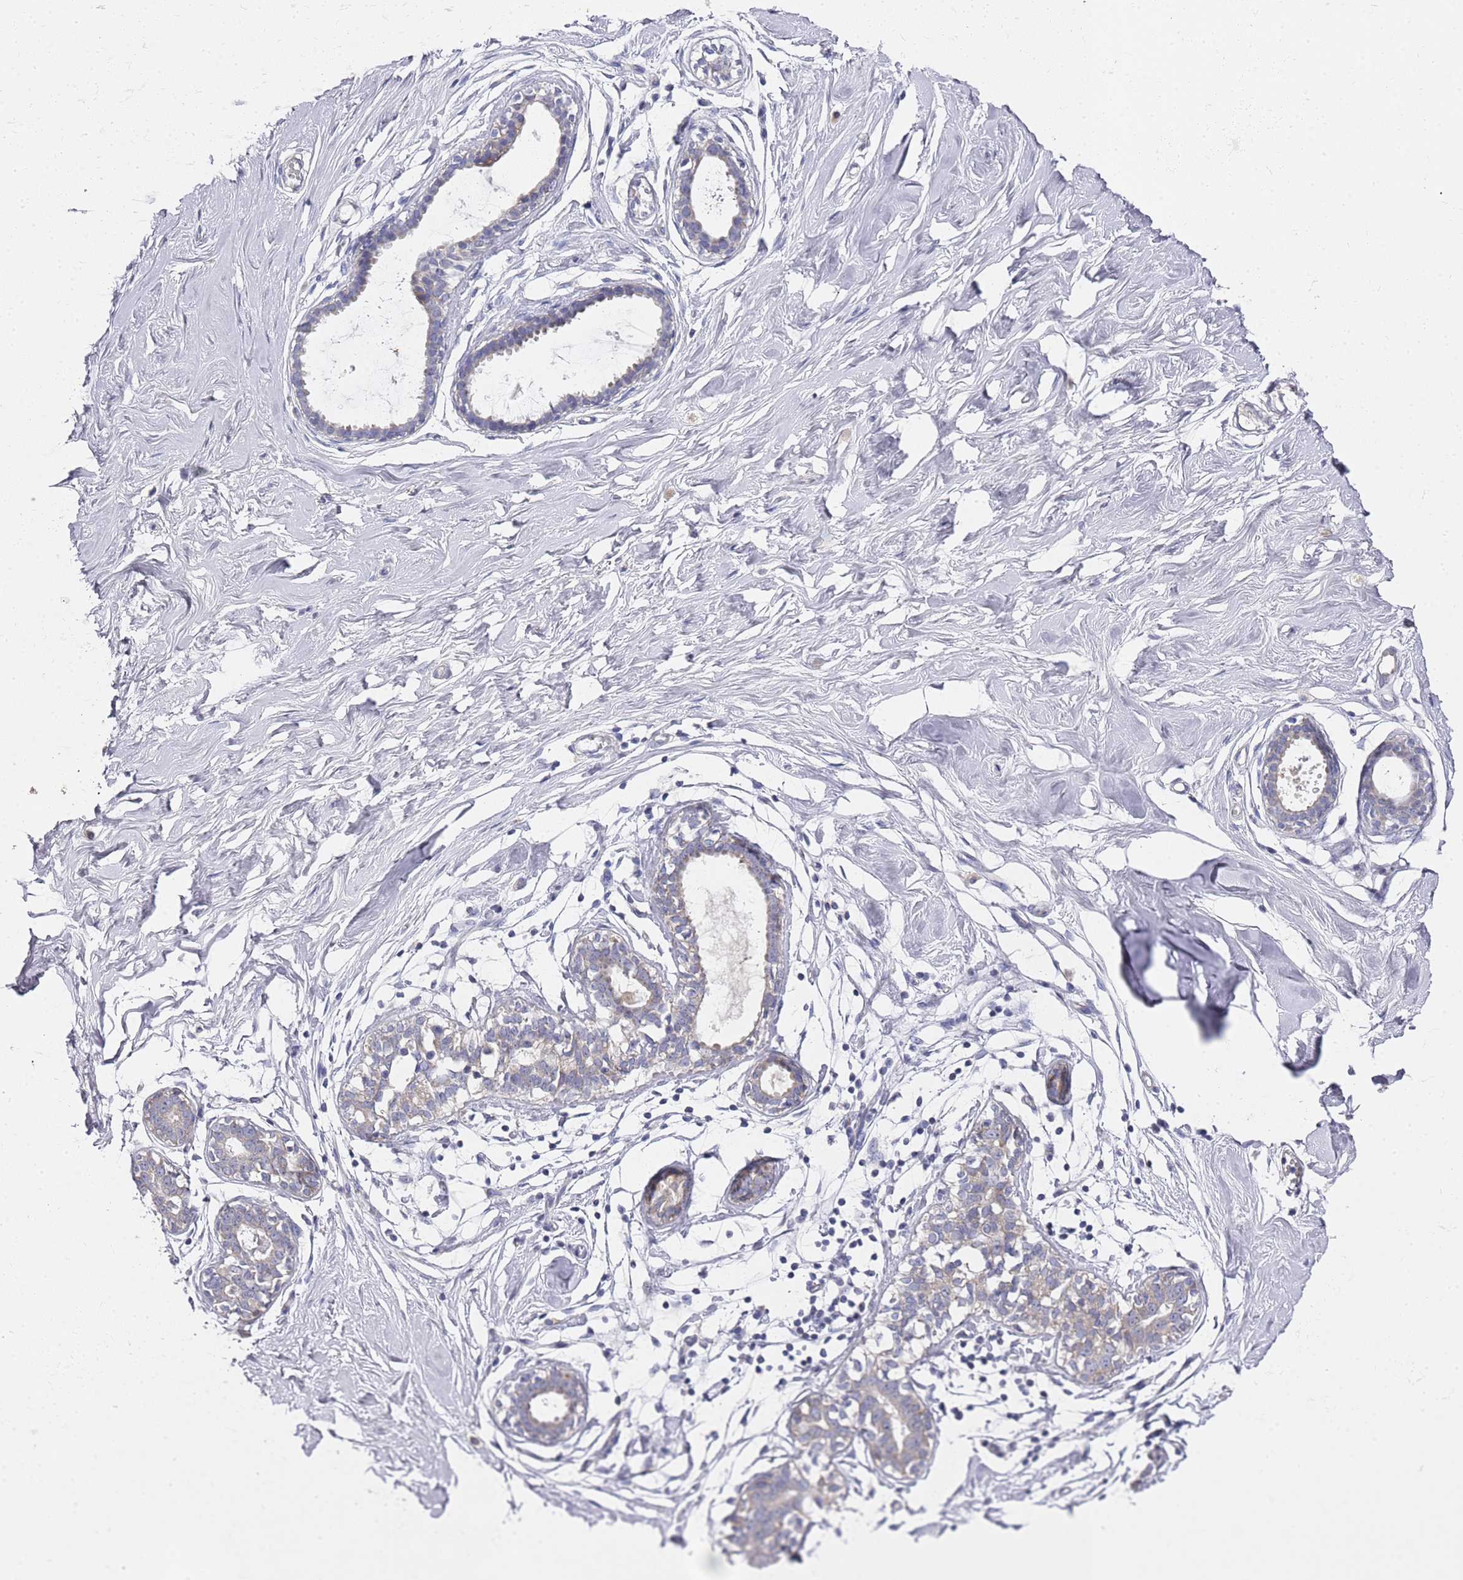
{"staining": {"intensity": "negative", "quantity": "none", "location": "none"}, "tissue": "breast", "cell_type": "Adipocytes", "image_type": "normal", "snomed": [{"axis": "morphology", "description": "Normal tissue, NOS"}, {"axis": "morphology", "description": "Adenoma, NOS"}, {"axis": "topography", "description": "Breast"}], "caption": "Human breast stained for a protein using immunohistochemistry exhibits no staining in adipocytes.", "gene": "NPEPPS", "patient": {"sex": "female", "age": 23}}